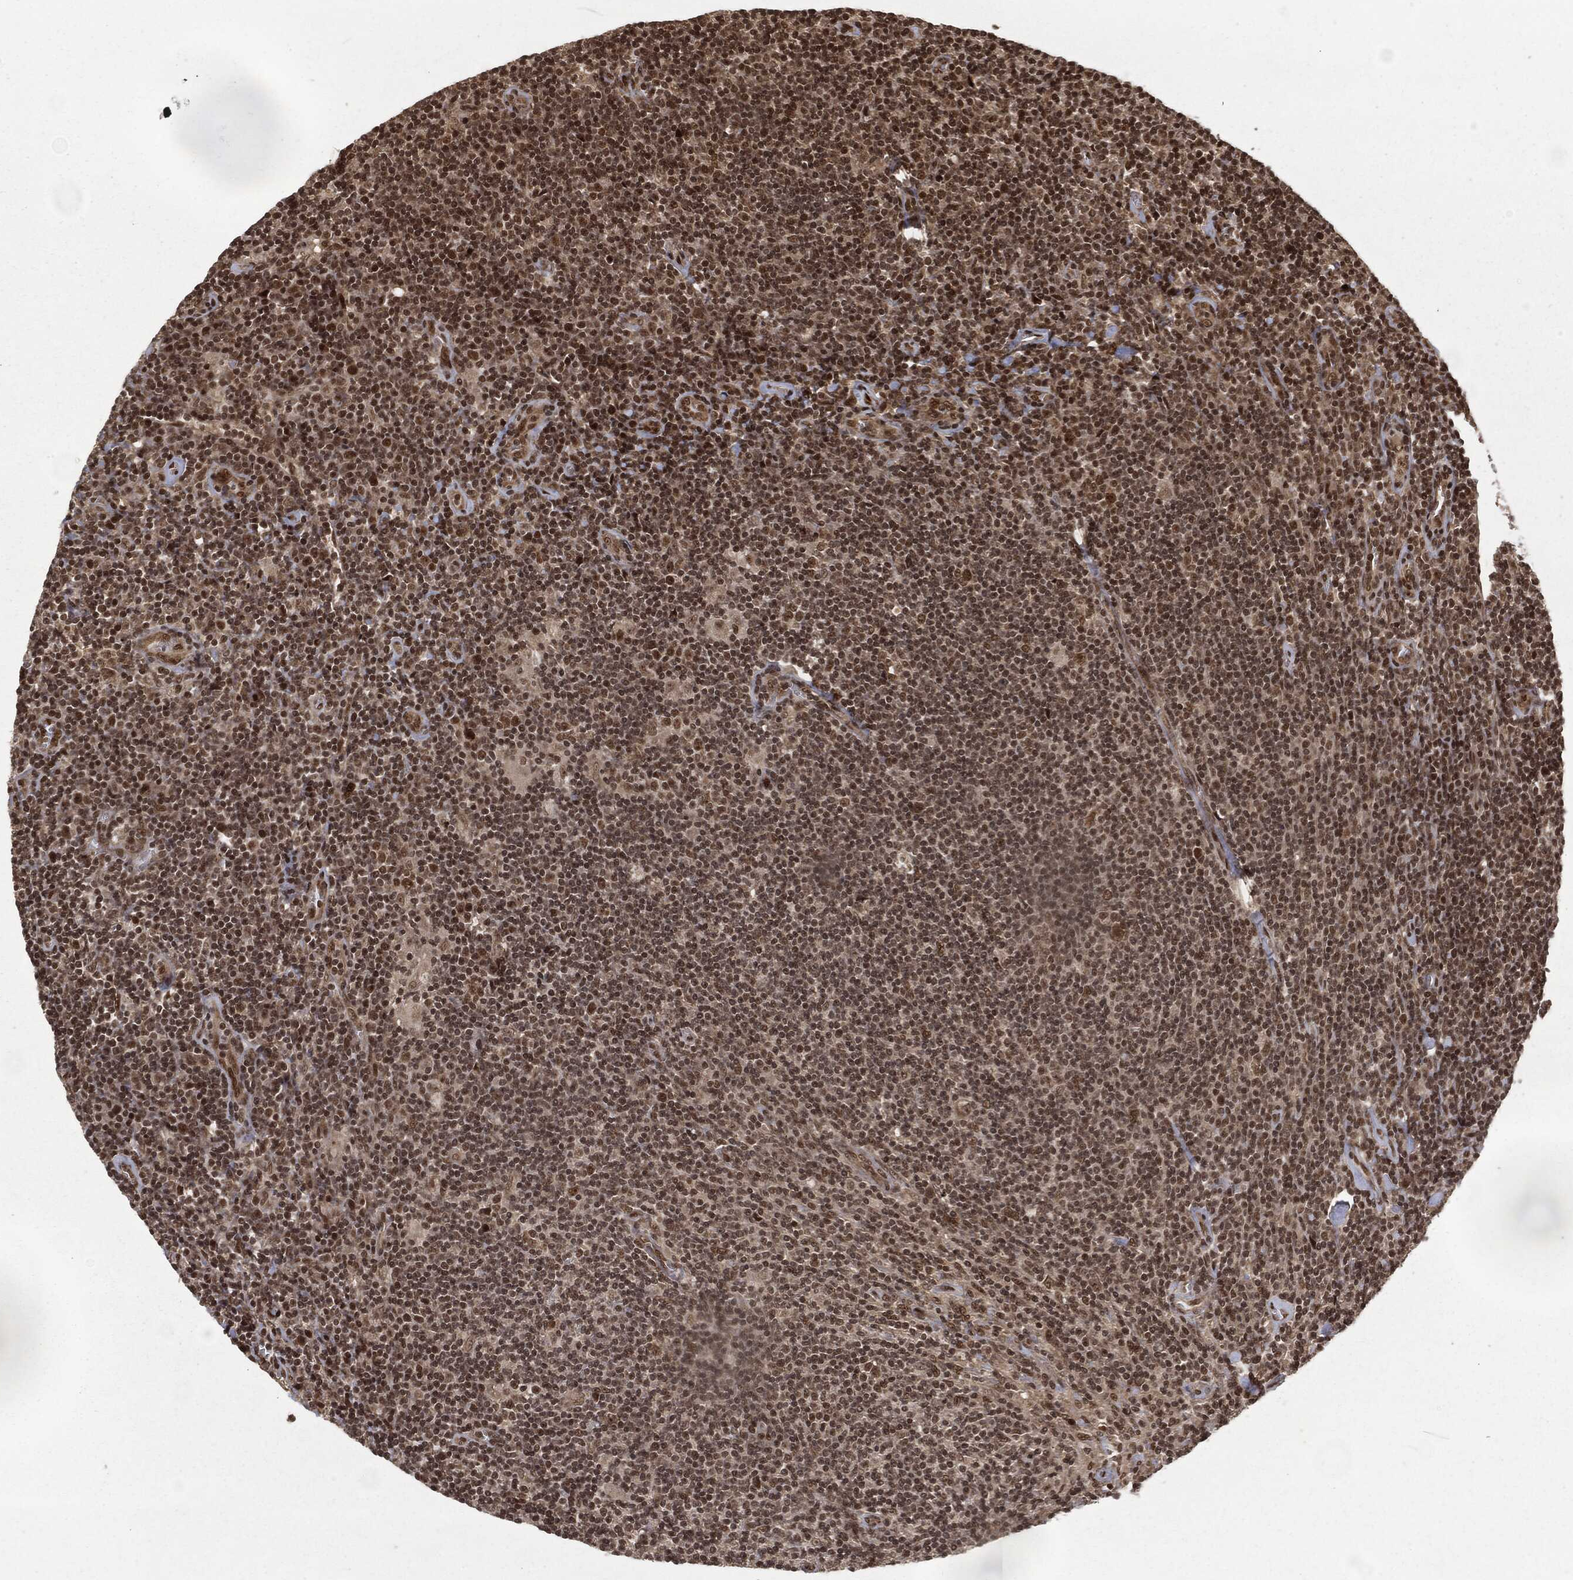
{"staining": {"intensity": "strong", "quantity": "<25%", "location": "nuclear"}, "tissue": "lymphoma", "cell_type": "Tumor cells", "image_type": "cancer", "snomed": [{"axis": "morphology", "description": "Hodgkin's disease, NOS"}, {"axis": "topography", "description": "Lymph node"}], "caption": "Strong nuclear staining is seen in approximately <25% of tumor cells in lymphoma.", "gene": "NGRN", "patient": {"sex": "male", "age": 40}}